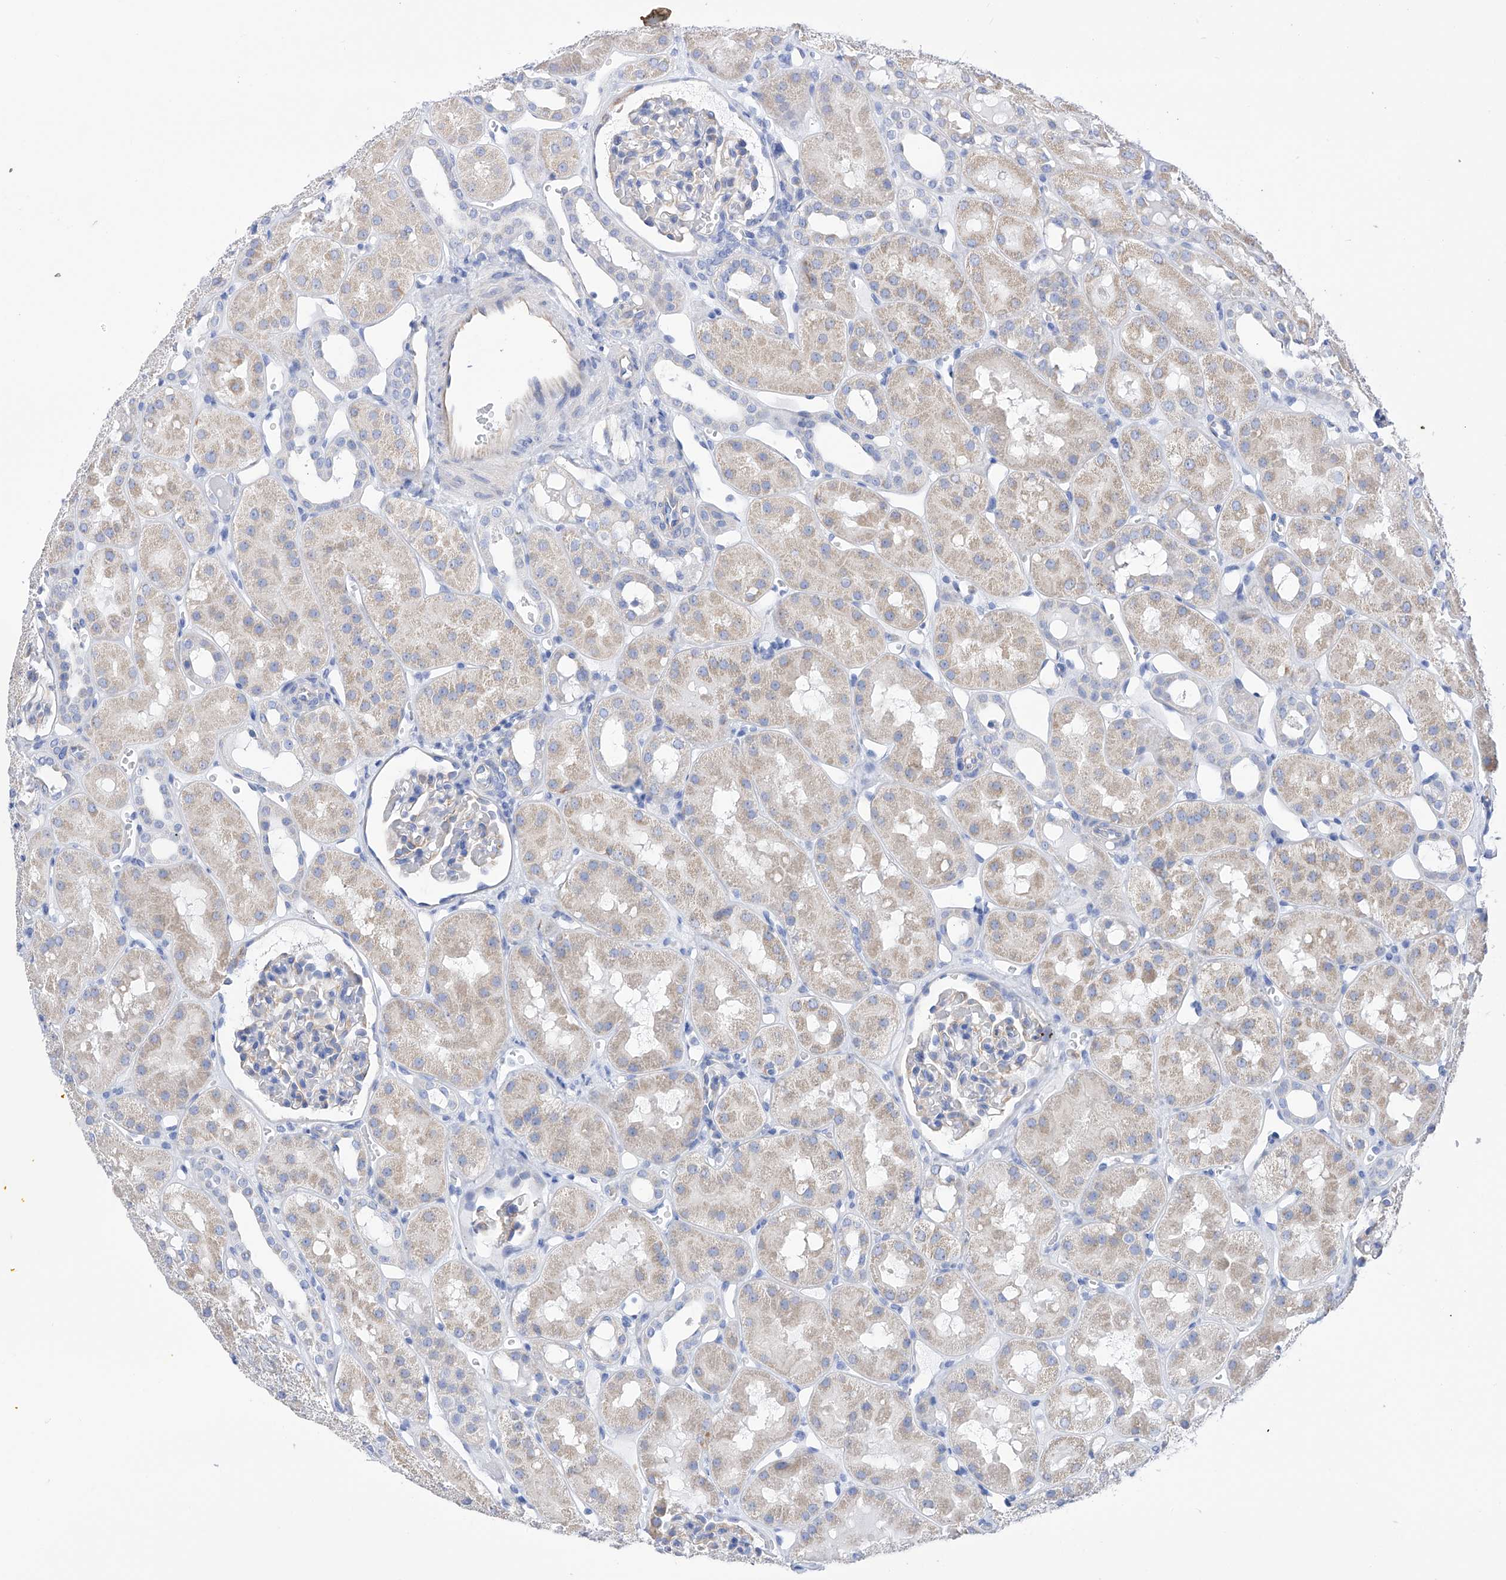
{"staining": {"intensity": "negative", "quantity": "none", "location": "none"}, "tissue": "kidney", "cell_type": "Cells in glomeruli", "image_type": "normal", "snomed": [{"axis": "morphology", "description": "Normal tissue, NOS"}, {"axis": "topography", "description": "Kidney"}], "caption": "Cells in glomeruli show no significant protein expression in benign kidney. (Brightfield microscopy of DAB (3,3'-diaminobenzidine) IHC at high magnification).", "gene": "FLG", "patient": {"sex": "male", "age": 16}}